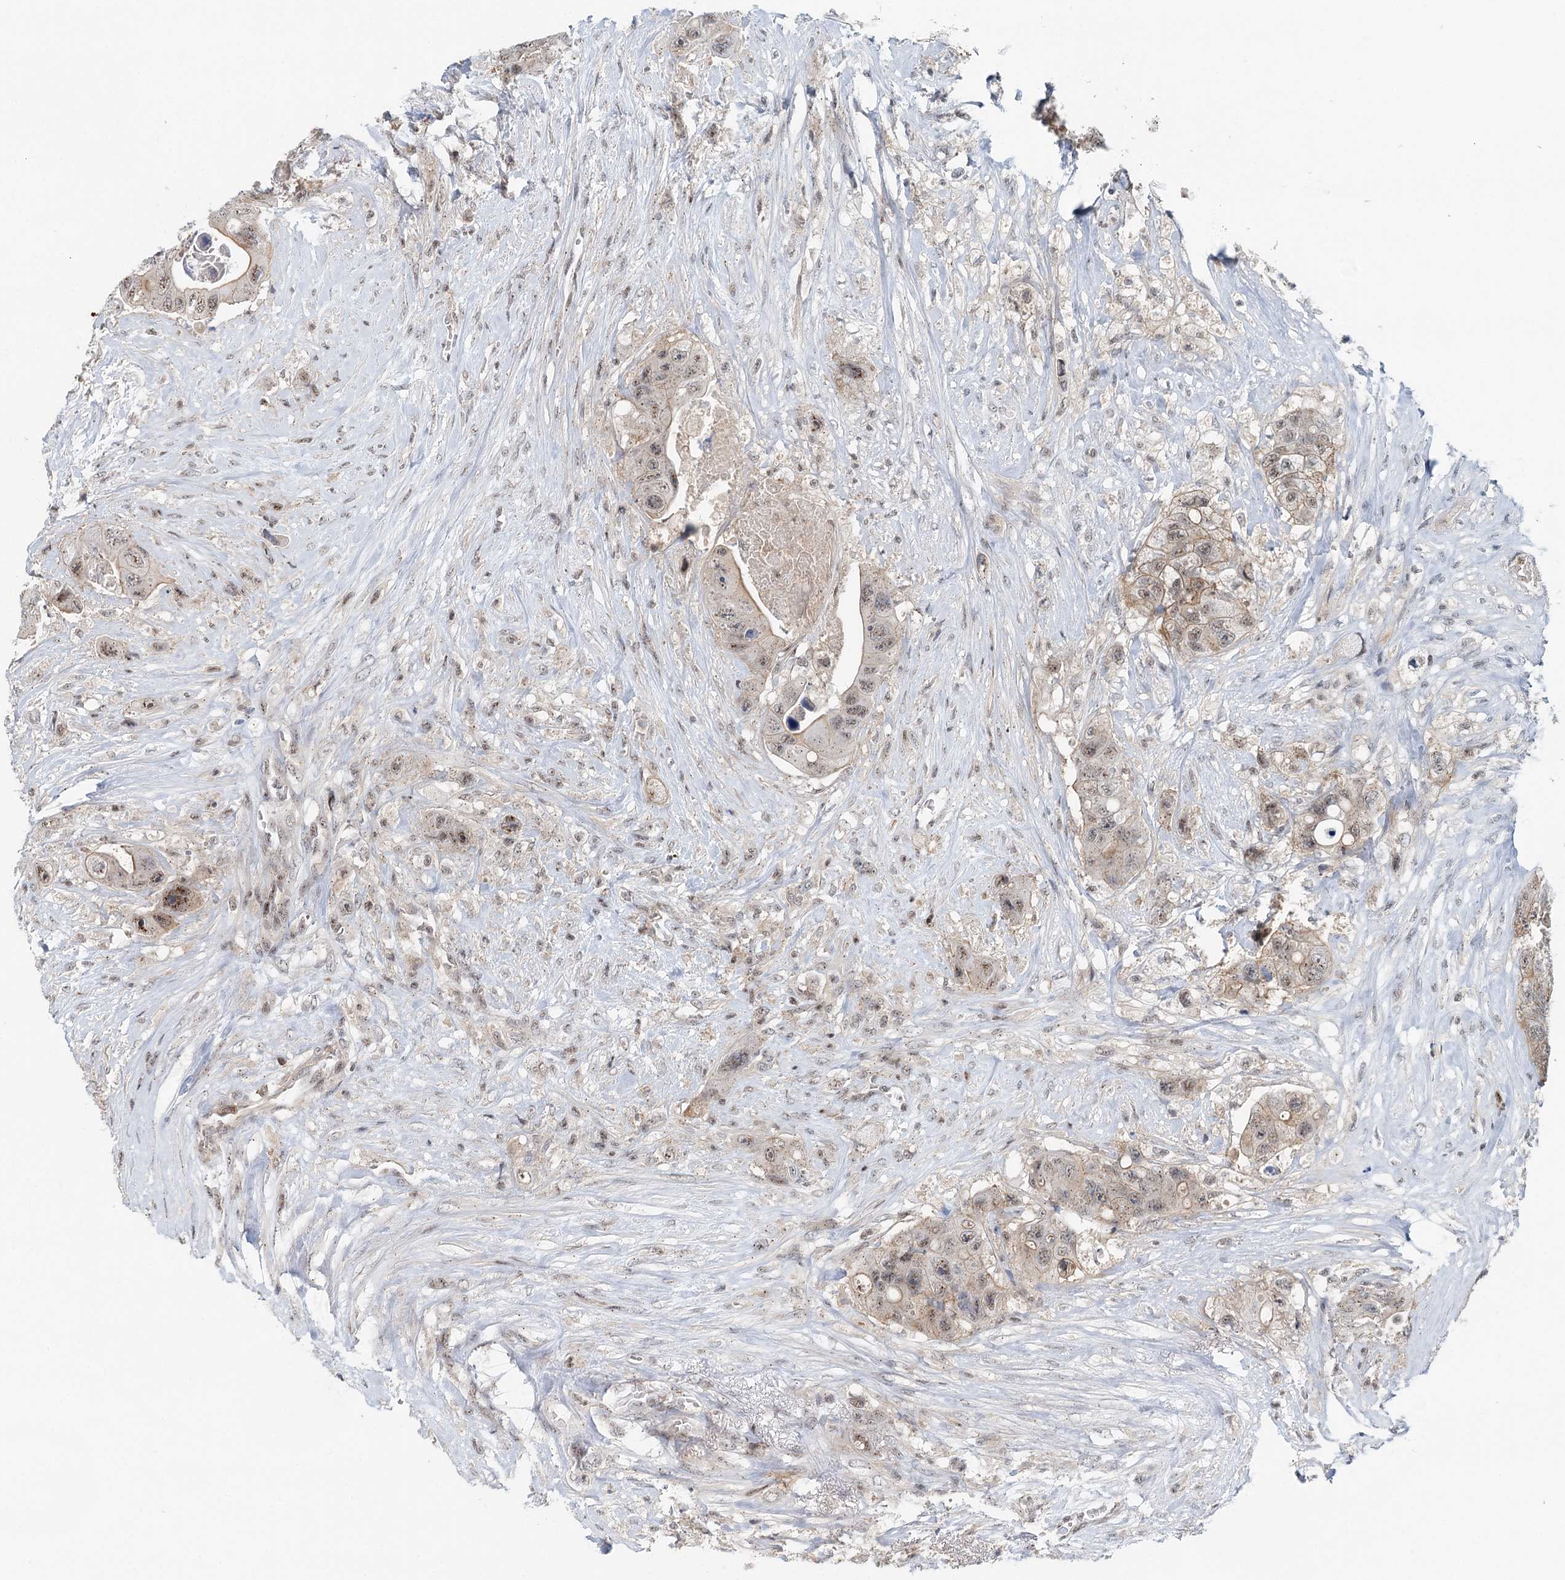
{"staining": {"intensity": "weak", "quantity": ">75%", "location": "cytoplasmic/membranous,nuclear"}, "tissue": "colorectal cancer", "cell_type": "Tumor cells", "image_type": "cancer", "snomed": [{"axis": "morphology", "description": "Adenocarcinoma, NOS"}, {"axis": "topography", "description": "Colon"}], "caption": "Immunohistochemistry histopathology image of neoplastic tissue: colorectal cancer stained using immunohistochemistry exhibits low levels of weak protein expression localized specifically in the cytoplasmic/membranous and nuclear of tumor cells, appearing as a cytoplasmic/membranous and nuclear brown color.", "gene": "CDC42SE2", "patient": {"sex": "female", "age": 46}}